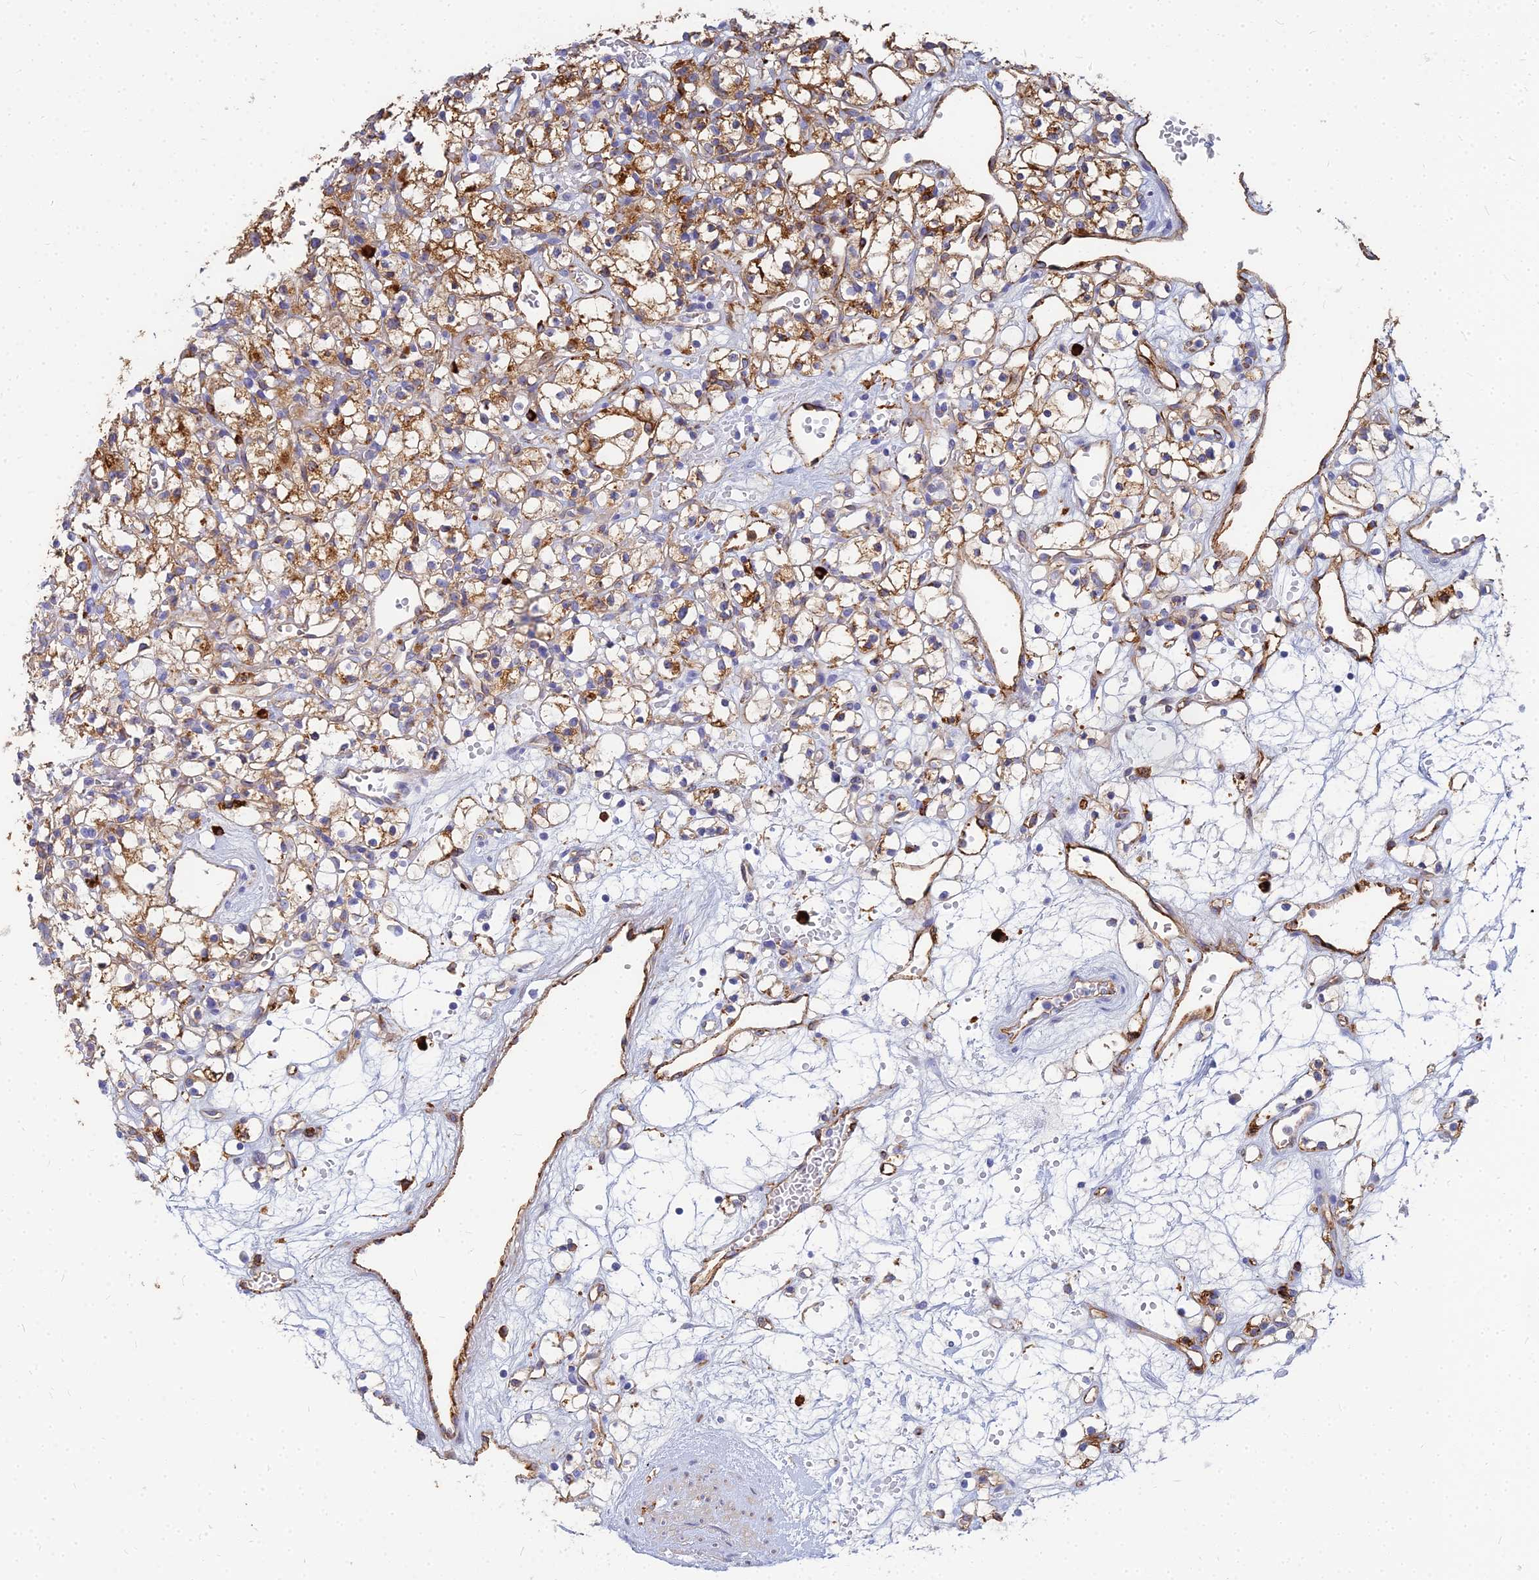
{"staining": {"intensity": "moderate", "quantity": "25%-75%", "location": "cytoplasmic/membranous"}, "tissue": "renal cancer", "cell_type": "Tumor cells", "image_type": "cancer", "snomed": [{"axis": "morphology", "description": "Adenocarcinoma, NOS"}, {"axis": "topography", "description": "Kidney"}], "caption": "Immunohistochemical staining of human adenocarcinoma (renal) reveals medium levels of moderate cytoplasmic/membranous expression in approximately 25%-75% of tumor cells.", "gene": "VAT1", "patient": {"sex": "female", "age": 59}}